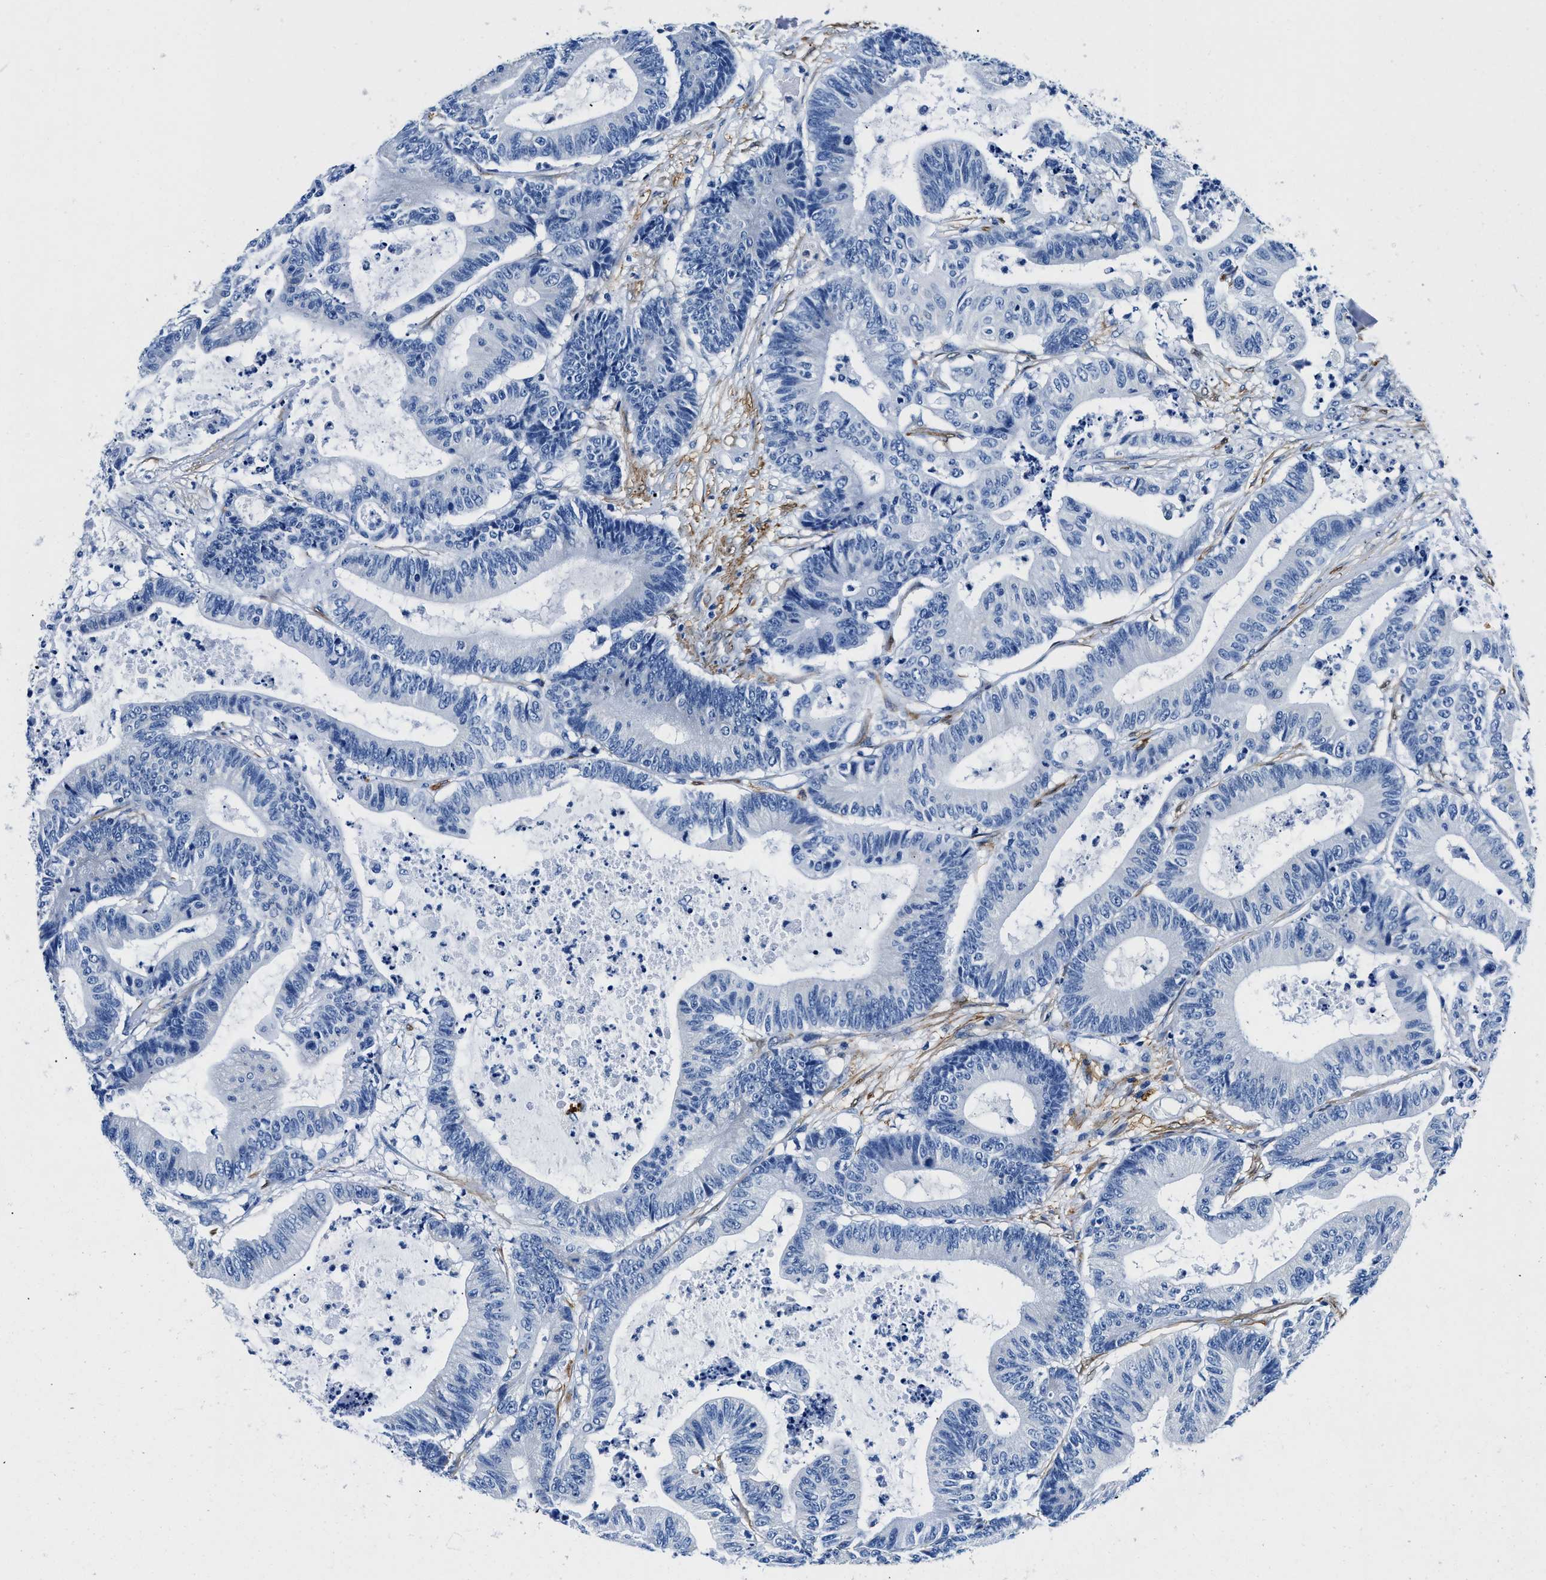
{"staining": {"intensity": "negative", "quantity": "none", "location": "none"}, "tissue": "colorectal cancer", "cell_type": "Tumor cells", "image_type": "cancer", "snomed": [{"axis": "morphology", "description": "Adenocarcinoma, NOS"}, {"axis": "topography", "description": "Colon"}], "caption": "DAB (3,3'-diaminobenzidine) immunohistochemical staining of colorectal adenocarcinoma demonstrates no significant positivity in tumor cells. (DAB IHC, high magnification).", "gene": "TEX261", "patient": {"sex": "female", "age": 84}}